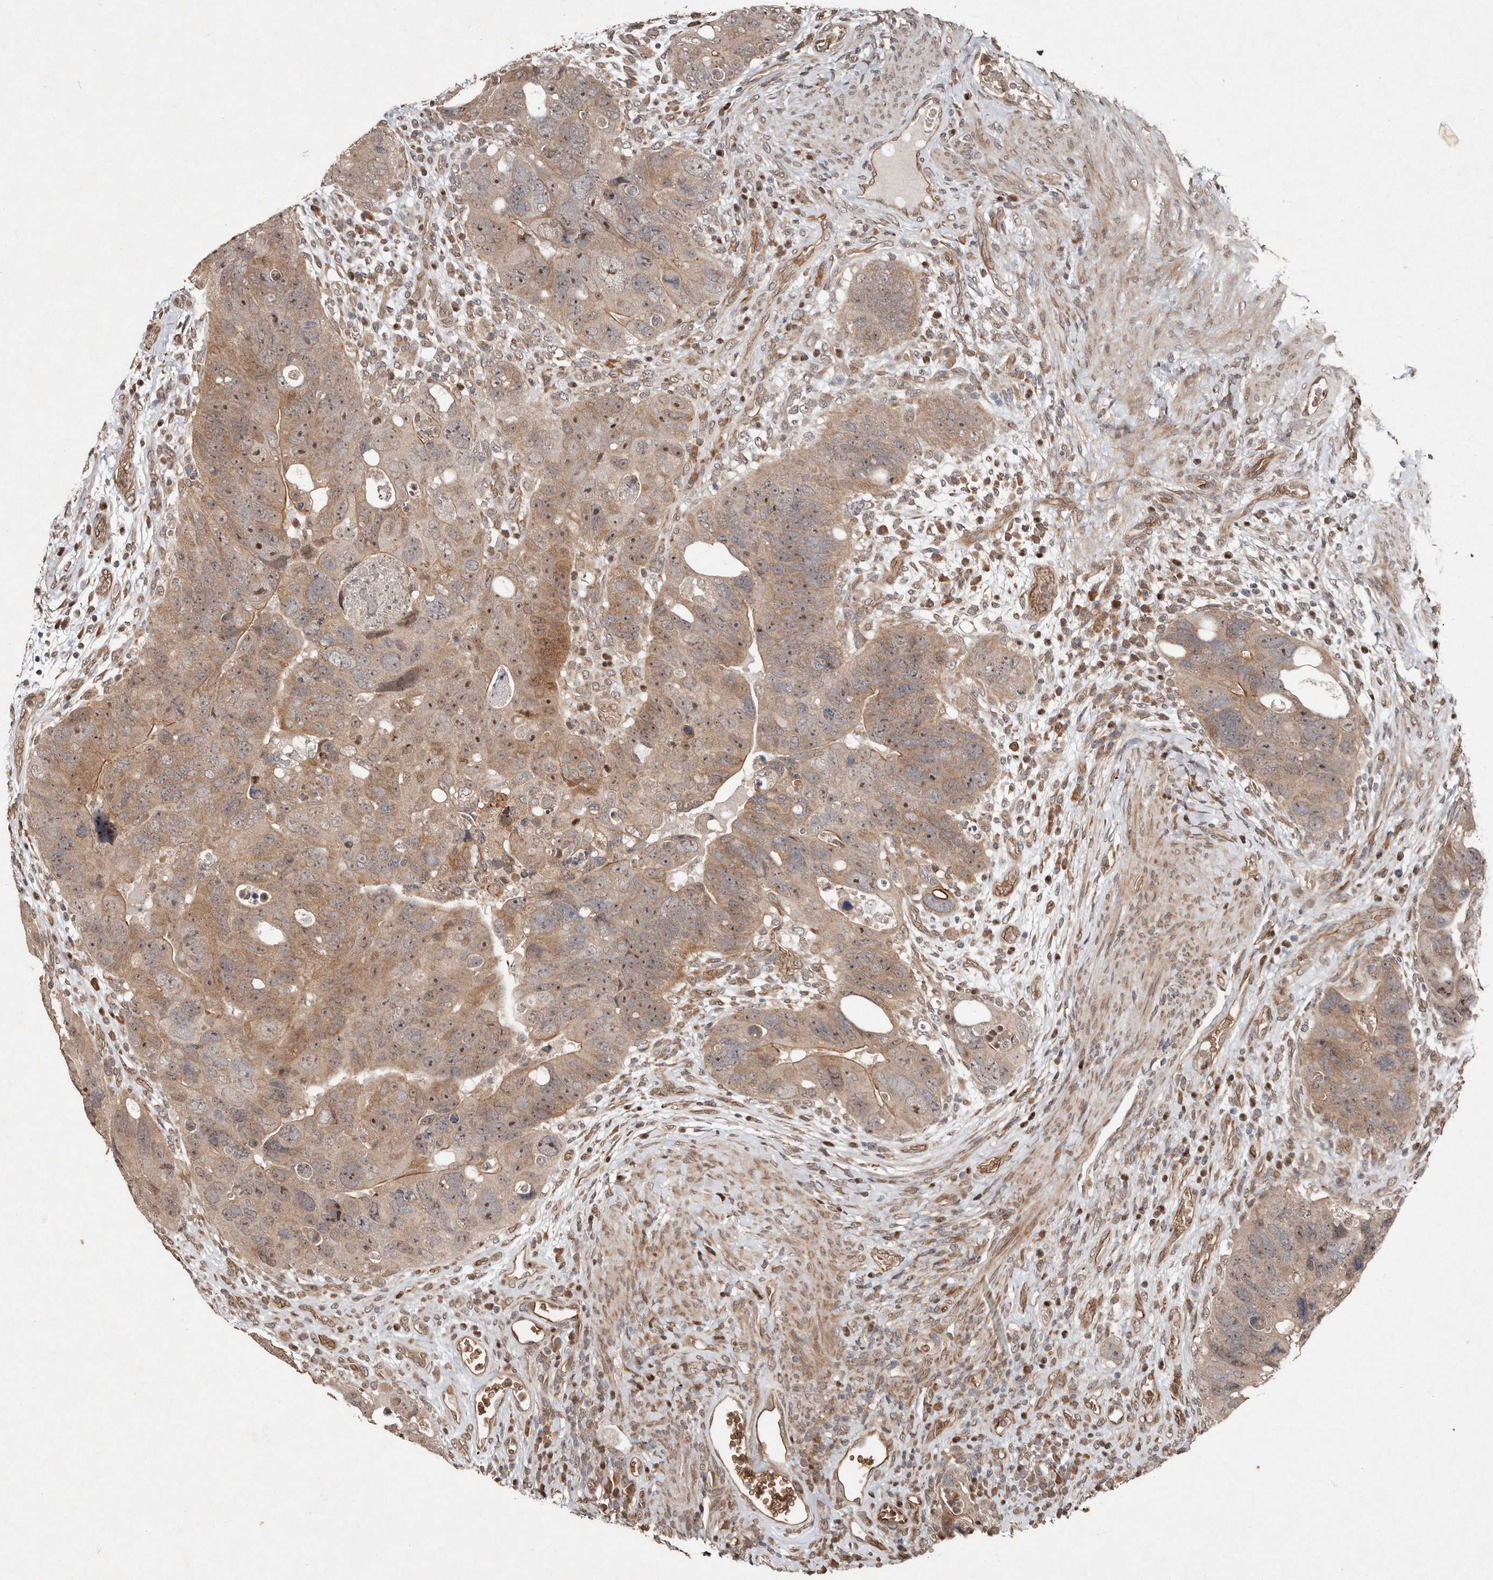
{"staining": {"intensity": "moderate", "quantity": ">75%", "location": "cytoplasmic/membranous,nuclear"}, "tissue": "colorectal cancer", "cell_type": "Tumor cells", "image_type": "cancer", "snomed": [{"axis": "morphology", "description": "Adenocarcinoma, NOS"}, {"axis": "topography", "description": "Rectum"}], "caption": "A high-resolution image shows IHC staining of colorectal cancer (adenocarcinoma), which reveals moderate cytoplasmic/membranous and nuclear expression in approximately >75% of tumor cells.", "gene": "DIP2C", "patient": {"sex": "male", "age": 59}}